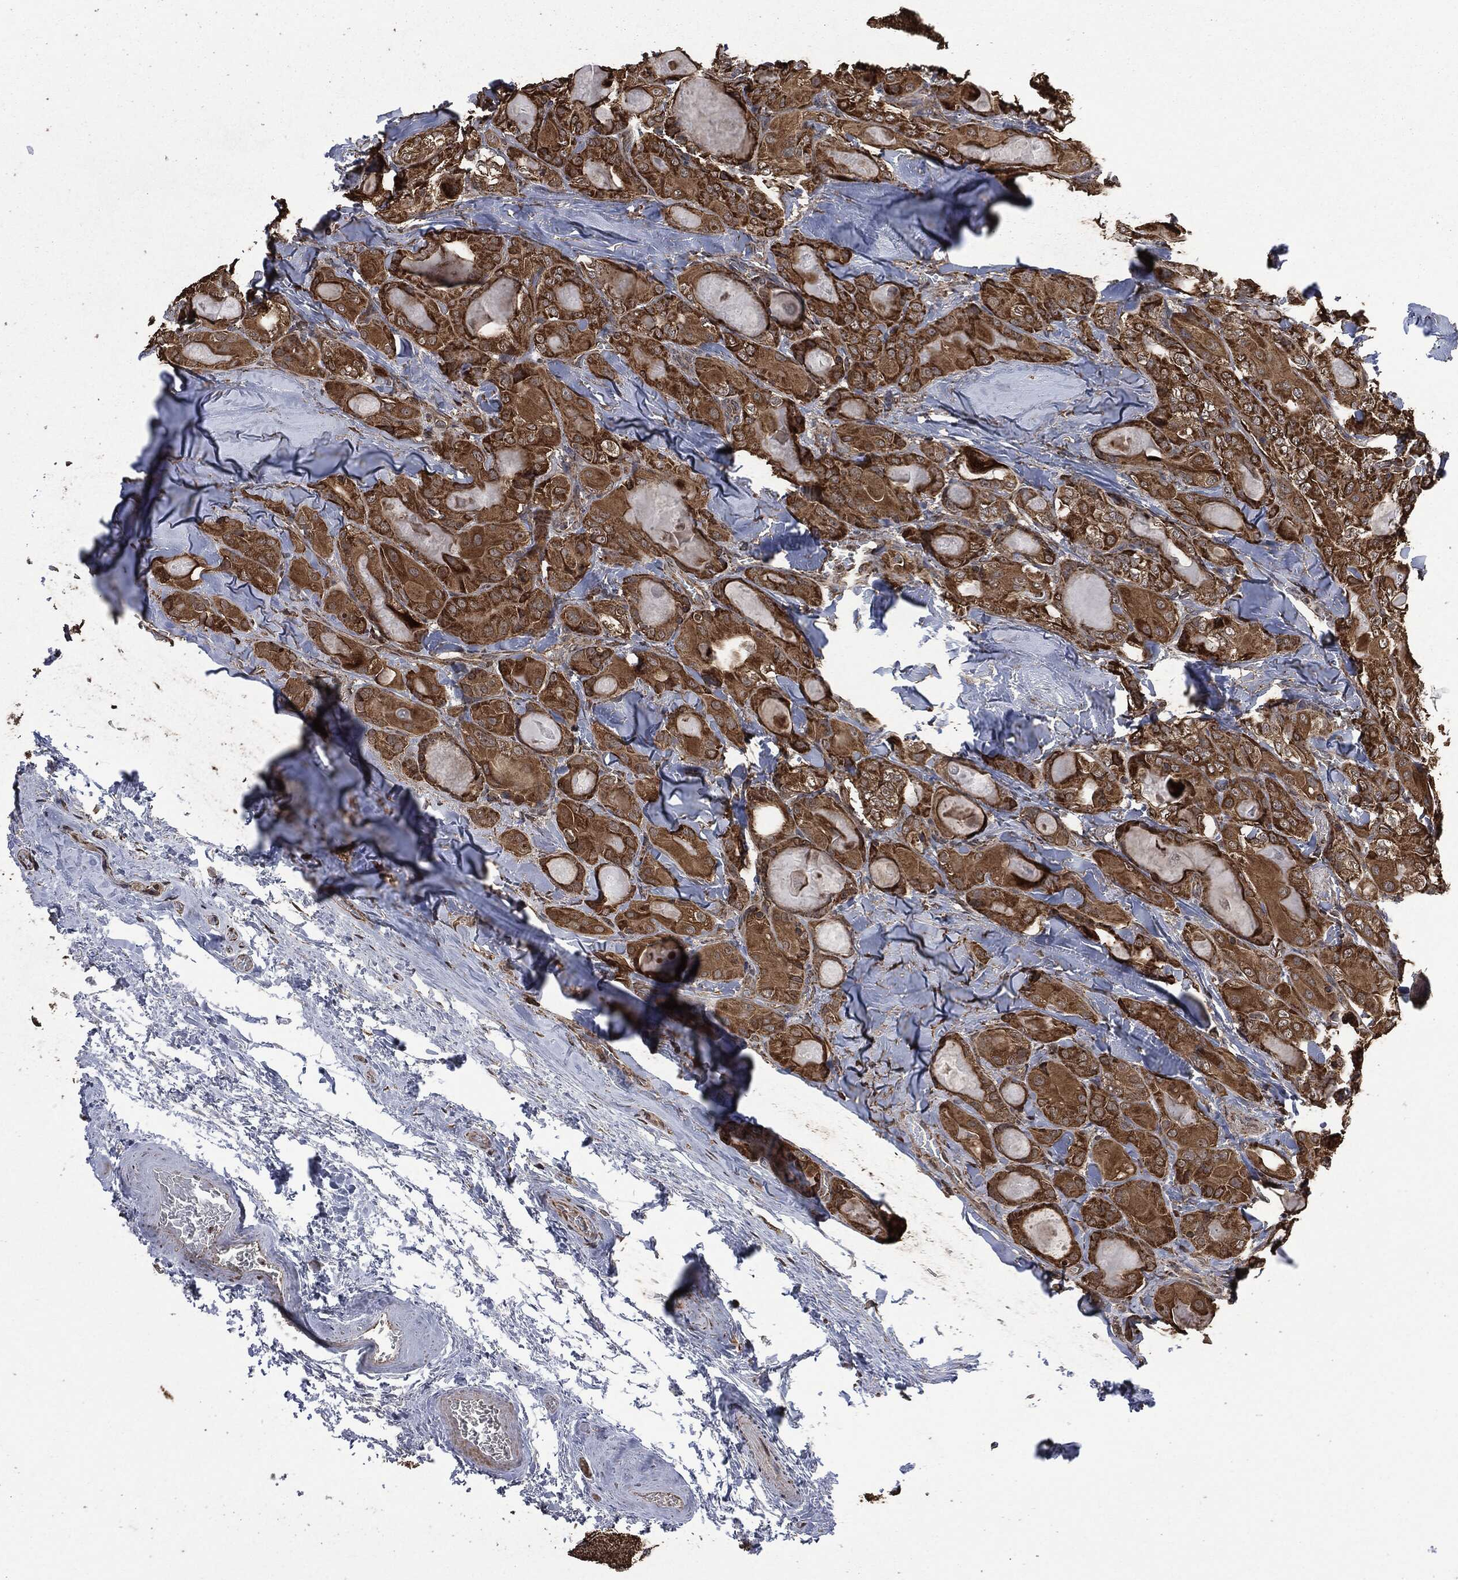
{"staining": {"intensity": "strong", "quantity": ">75%", "location": "cytoplasmic/membranous"}, "tissue": "thyroid cancer", "cell_type": "Tumor cells", "image_type": "cancer", "snomed": [{"axis": "morphology", "description": "Normal tissue, NOS"}, {"axis": "morphology", "description": "Papillary adenocarcinoma, NOS"}, {"axis": "topography", "description": "Thyroid gland"}], "caption": "A brown stain labels strong cytoplasmic/membranous staining of a protein in thyroid cancer (papillary adenocarcinoma) tumor cells. Ihc stains the protein of interest in brown and the nuclei are stained blue.", "gene": "LIG3", "patient": {"sex": "female", "age": 66}}